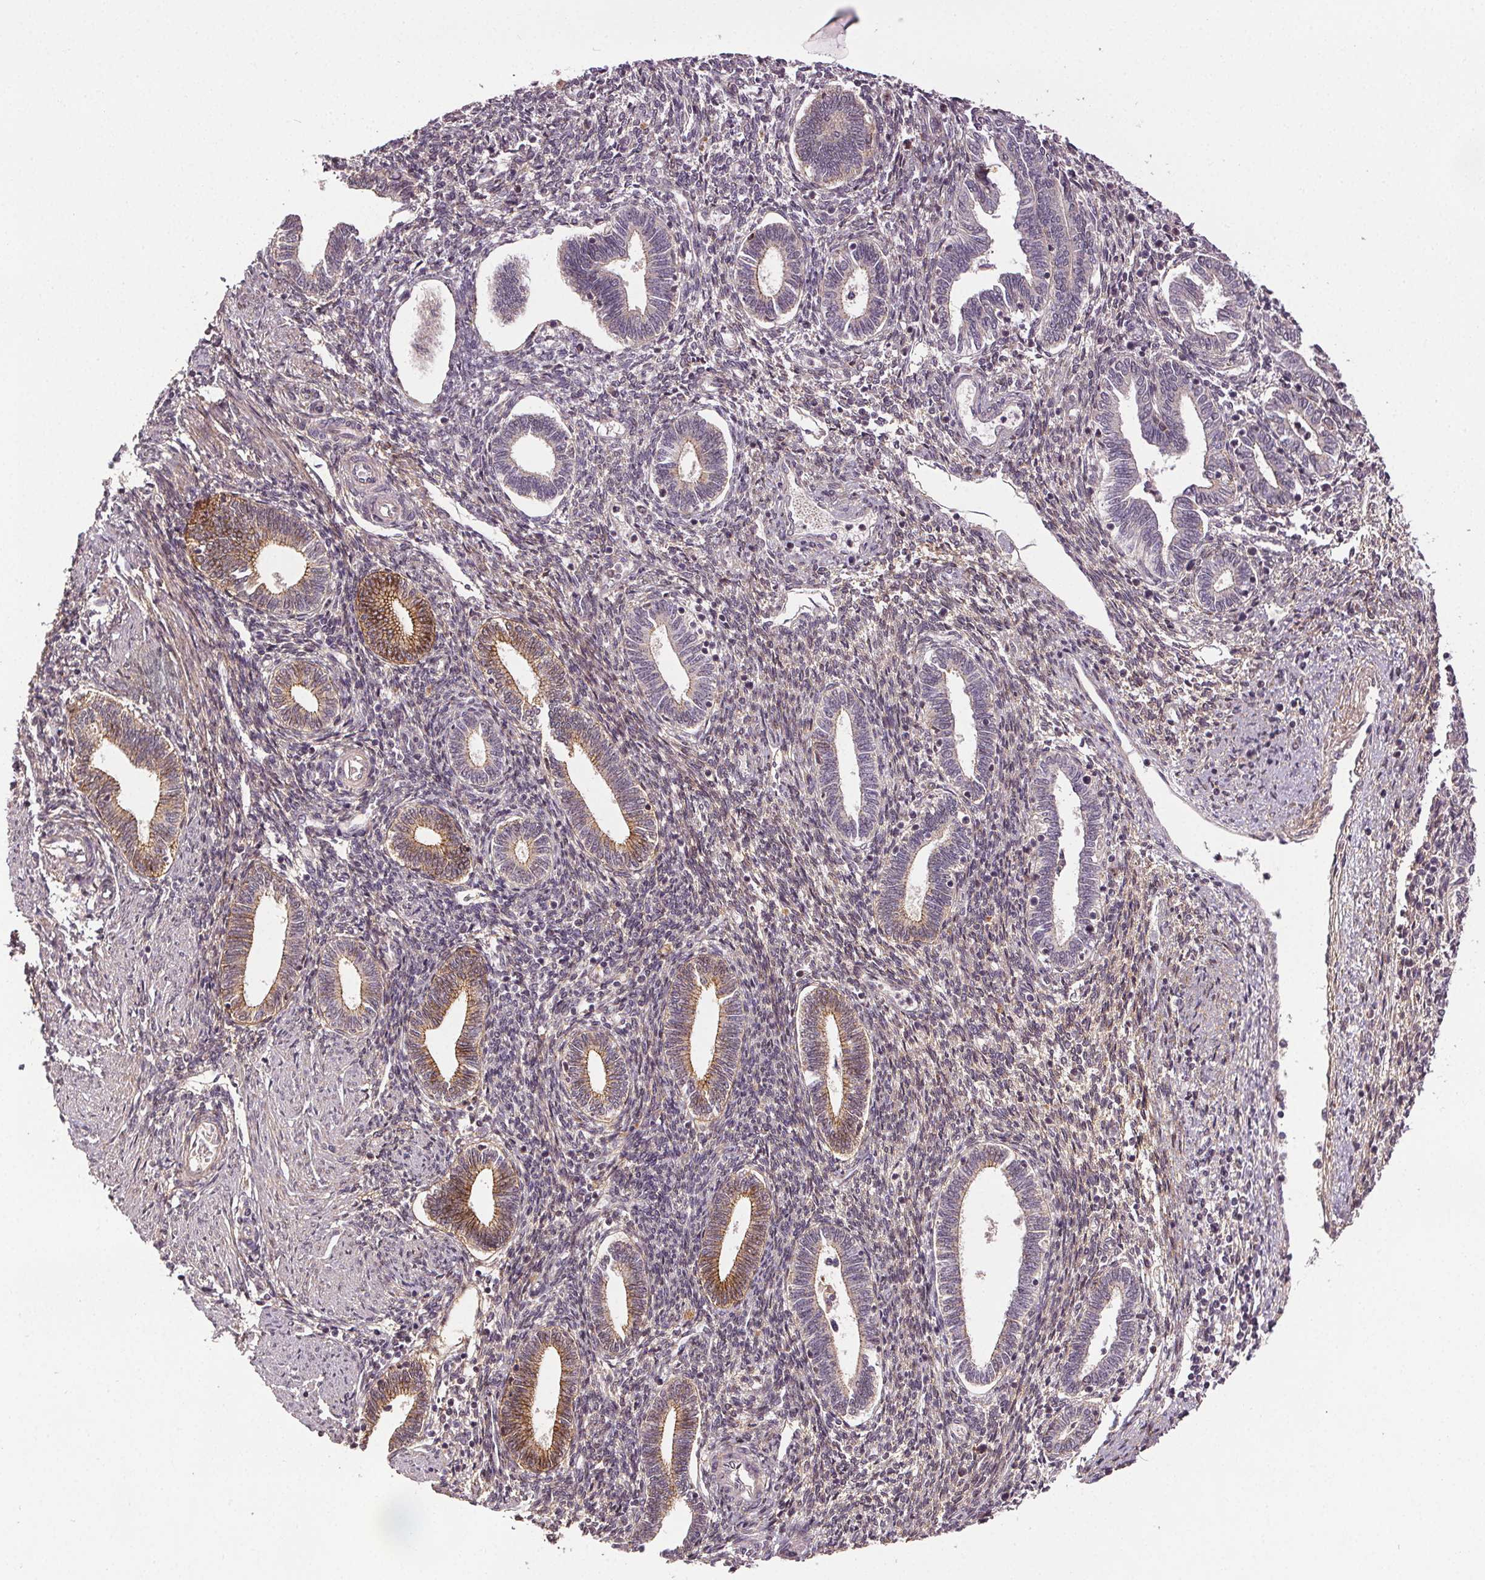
{"staining": {"intensity": "weak", "quantity": "<25%", "location": "cytoplasmic/membranous"}, "tissue": "endometrium", "cell_type": "Cells in endometrial stroma", "image_type": "normal", "snomed": [{"axis": "morphology", "description": "Normal tissue, NOS"}, {"axis": "topography", "description": "Endometrium"}], "caption": "Immunohistochemical staining of normal human endometrium shows no significant expression in cells in endometrial stroma.", "gene": "EPHB3", "patient": {"sex": "female", "age": 42}}